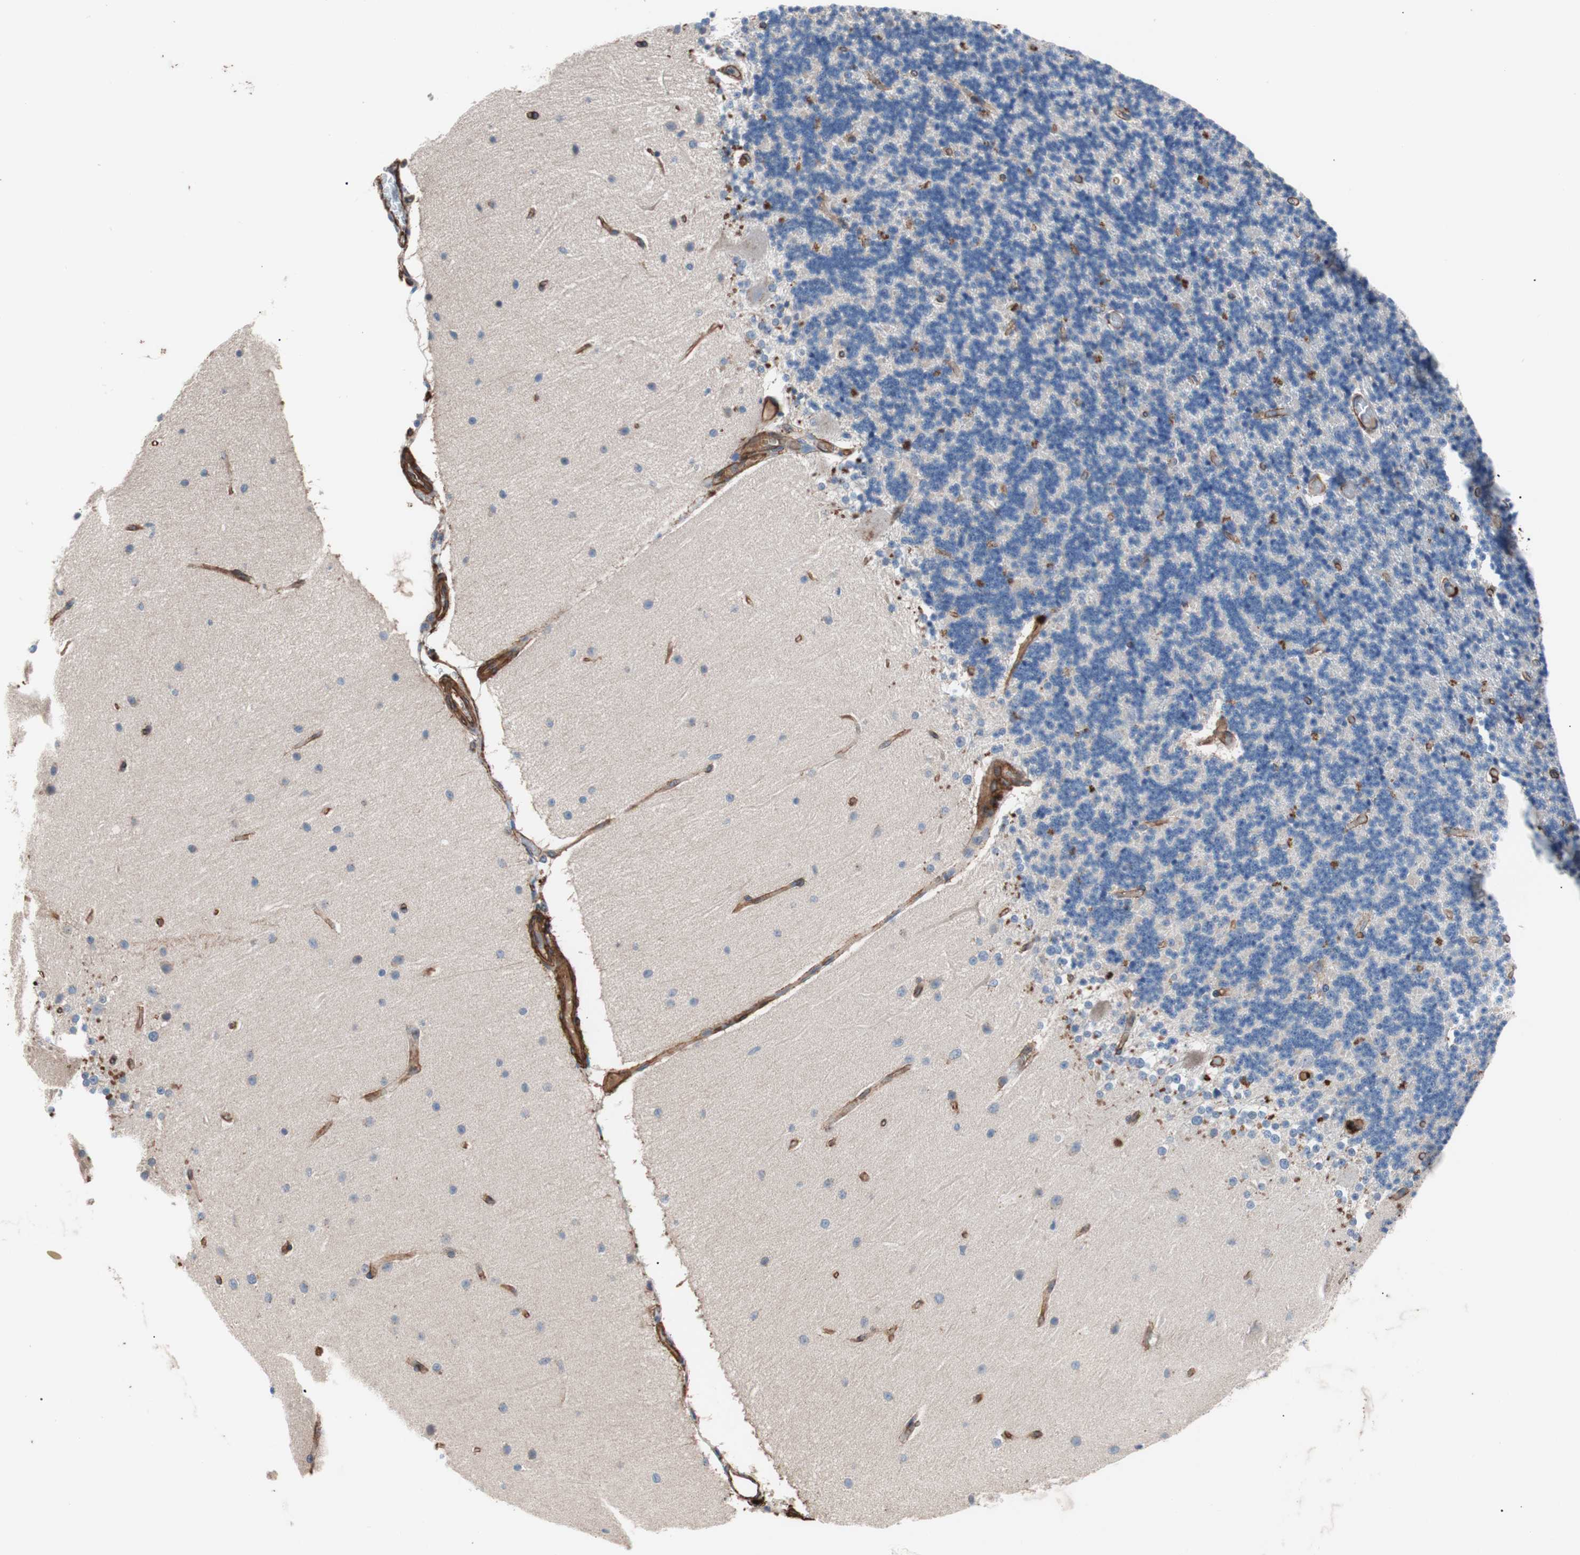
{"staining": {"intensity": "negative", "quantity": "none", "location": "none"}, "tissue": "cerebellum", "cell_type": "Cells in granular layer", "image_type": "normal", "snomed": [{"axis": "morphology", "description": "Normal tissue, NOS"}, {"axis": "topography", "description": "Cerebellum"}], "caption": "Immunohistochemistry (IHC) photomicrograph of normal cerebellum: cerebellum stained with DAB (3,3'-diaminobenzidine) demonstrates no significant protein staining in cells in granular layer.", "gene": "SPINT1", "patient": {"sex": "female", "age": 54}}